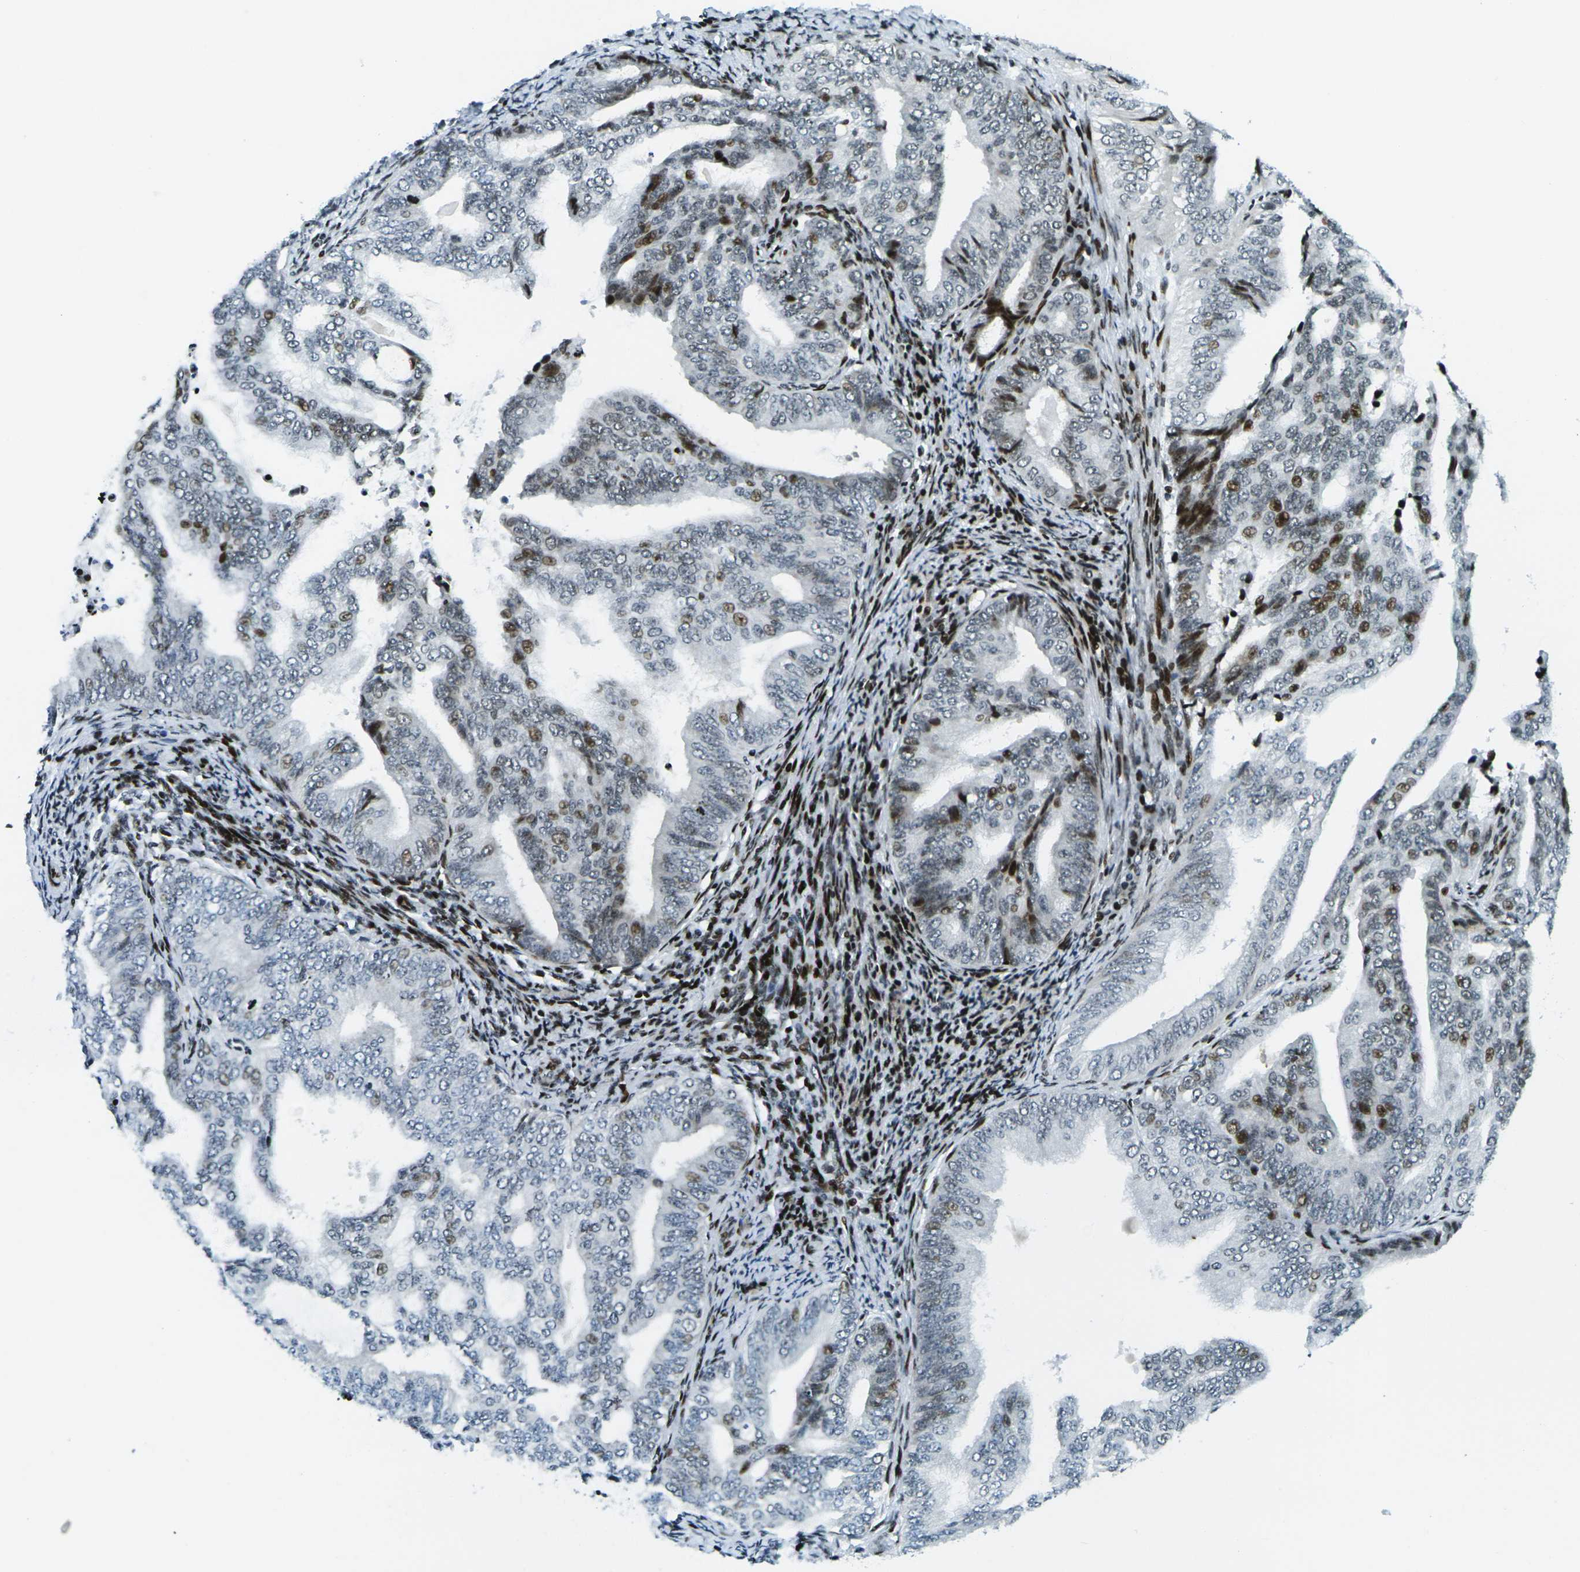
{"staining": {"intensity": "moderate", "quantity": "<25%", "location": "nuclear"}, "tissue": "endometrial cancer", "cell_type": "Tumor cells", "image_type": "cancer", "snomed": [{"axis": "morphology", "description": "Adenocarcinoma, NOS"}, {"axis": "topography", "description": "Endometrium"}], "caption": "Protein positivity by immunohistochemistry (IHC) displays moderate nuclear staining in approximately <25% of tumor cells in adenocarcinoma (endometrial).", "gene": "H3-3A", "patient": {"sex": "female", "age": 58}}